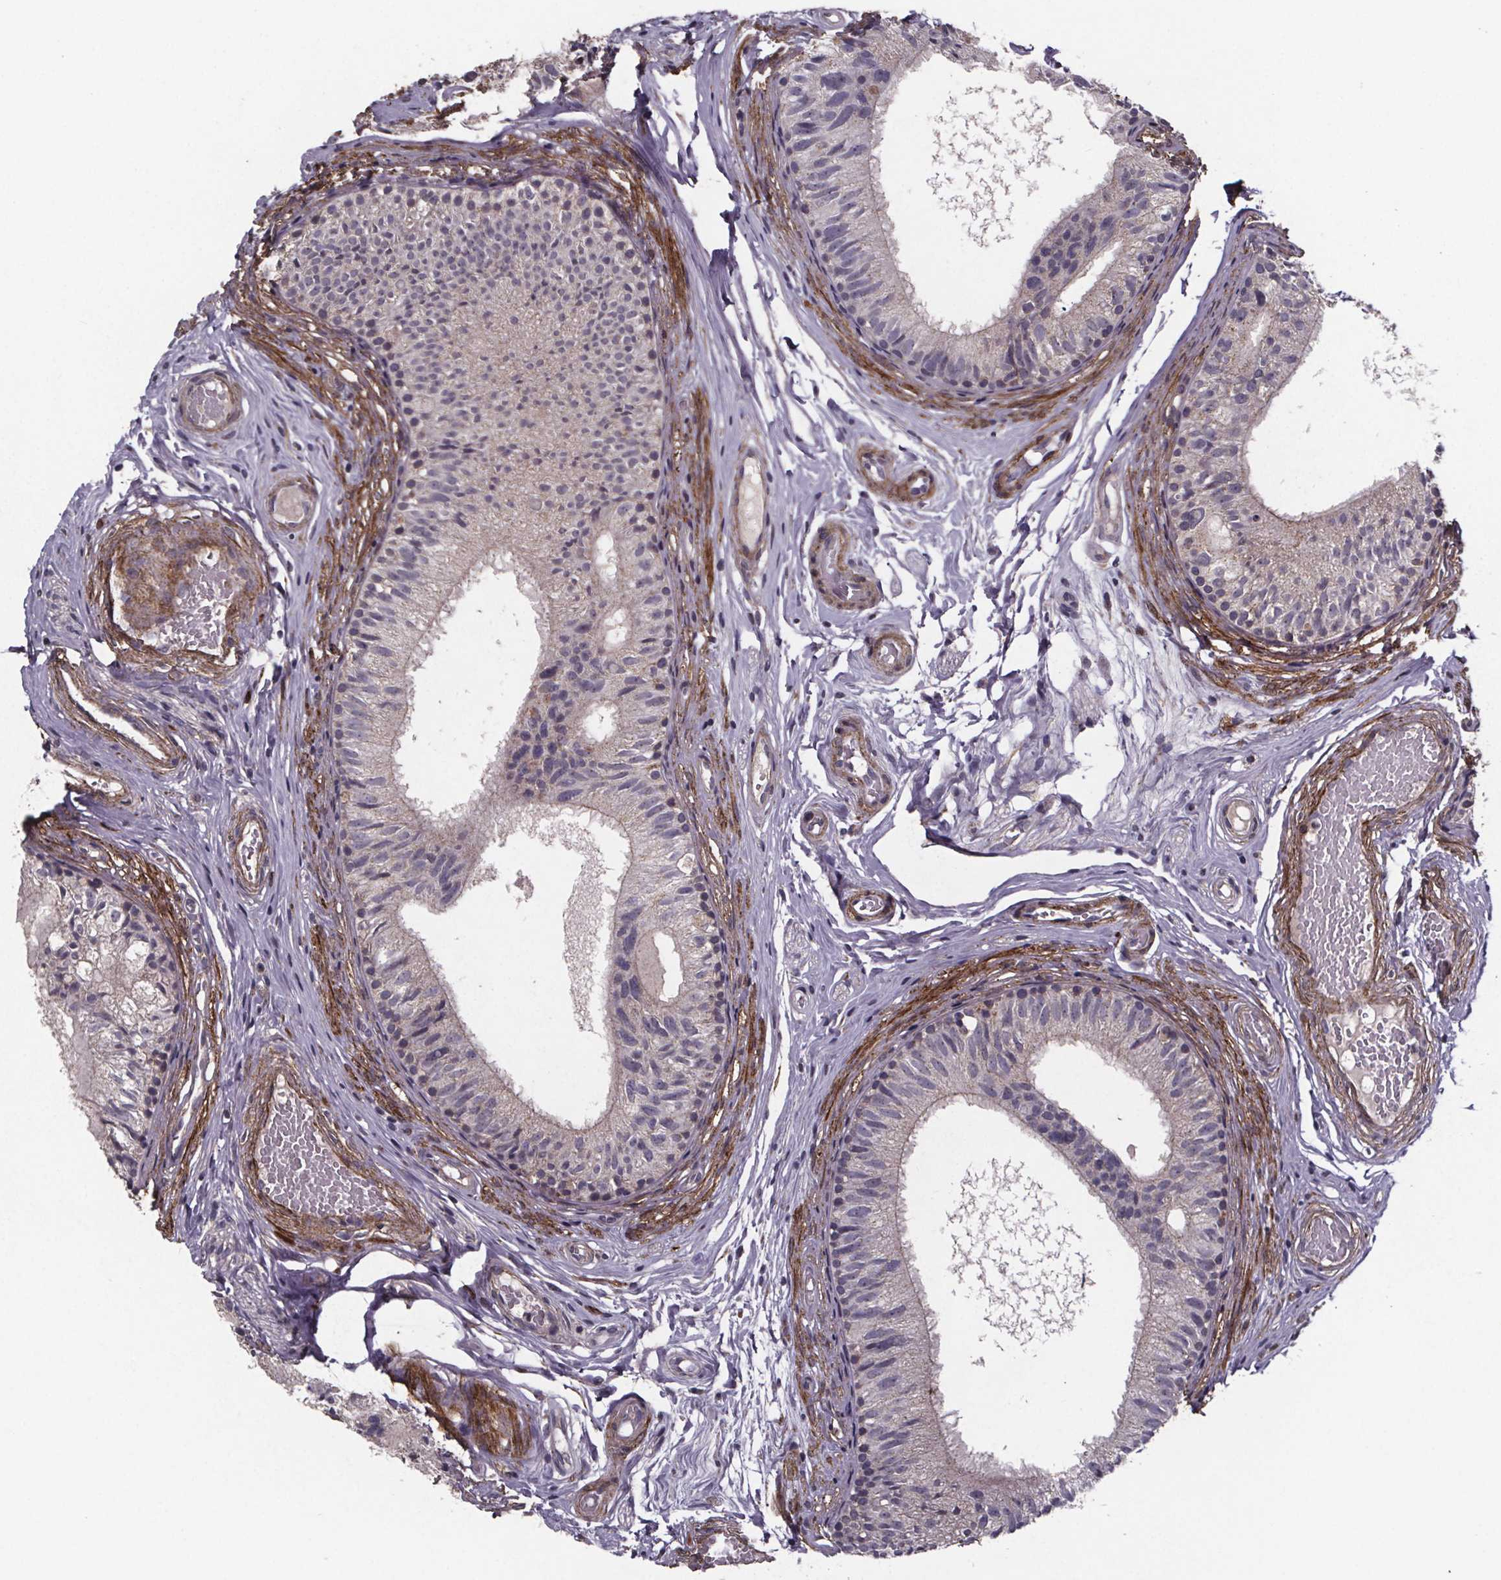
{"staining": {"intensity": "negative", "quantity": "none", "location": "none"}, "tissue": "epididymis", "cell_type": "Glandular cells", "image_type": "normal", "snomed": [{"axis": "morphology", "description": "Normal tissue, NOS"}, {"axis": "topography", "description": "Epididymis"}], "caption": "IHC micrograph of normal human epididymis stained for a protein (brown), which demonstrates no positivity in glandular cells.", "gene": "PALLD", "patient": {"sex": "male", "age": 29}}